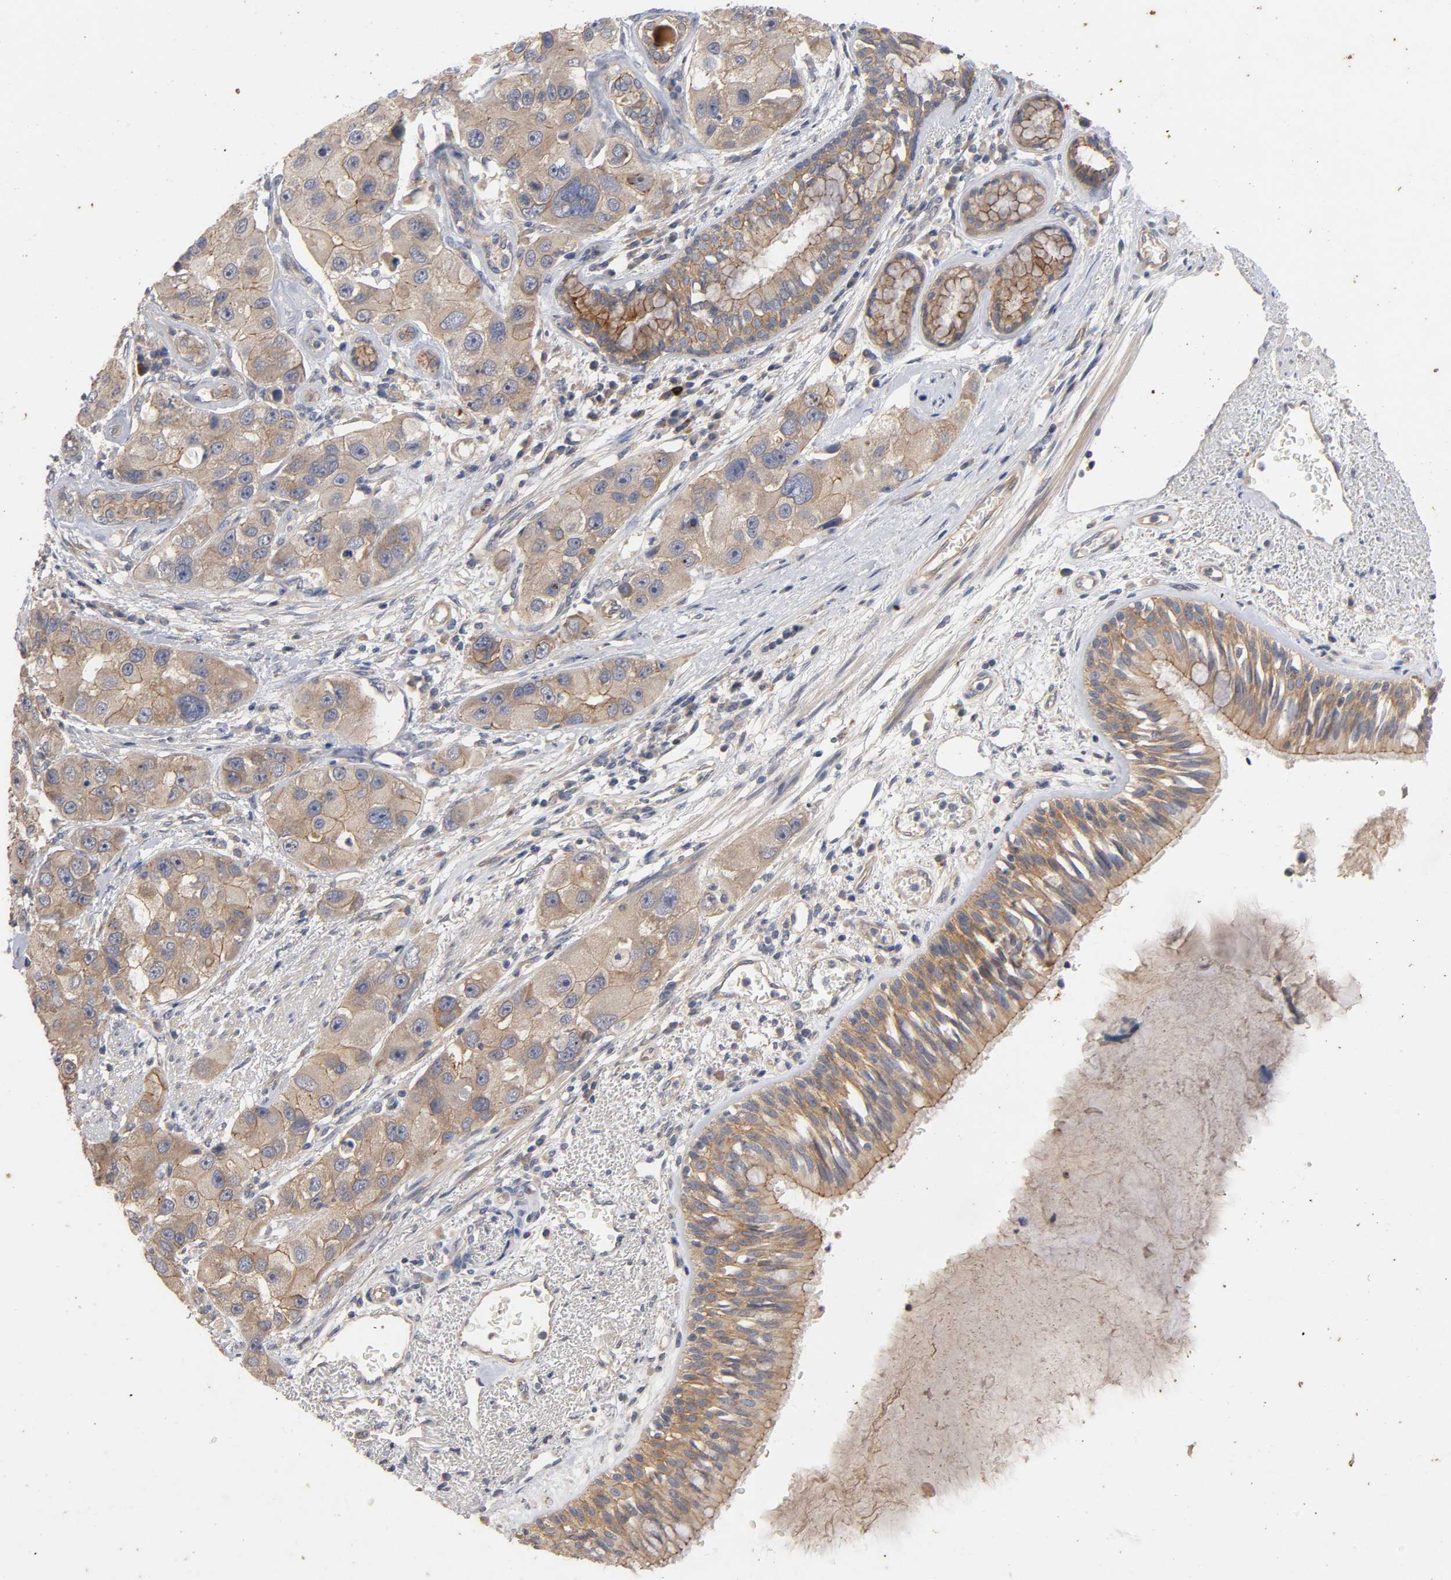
{"staining": {"intensity": "moderate", "quantity": ">75%", "location": "cytoplasmic/membranous"}, "tissue": "bronchus", "cell_type": "Respiratory epithelial cells", "image_type": "normal", "snomed": [{"axis": "morphology", "description": "Normal tissue, NOS"}, {"axis": "morphology", "description": "Adenocarcinoma, NOS"}, {"axis": "morphology", "description": "Adenocarcinoma, metastatic, NOS"}, {"axis": "topography", "description": "Lymph node"}, {"axis": "topography", "description": "Bronchus"}, {"axis": "topography", "description": "Lung"}], "caption": "Moderate cytoplasmic/membranous staining is seen in about >75% of respiratory epithelial cells in benign bronchus. The protein of interest is stained brown, and the nuclei are stained in blue (DAB IHC with brightfield microscopy, high magnification).", "gene": "PDZD11", "patient": {"sex": "female", "age": 54}}